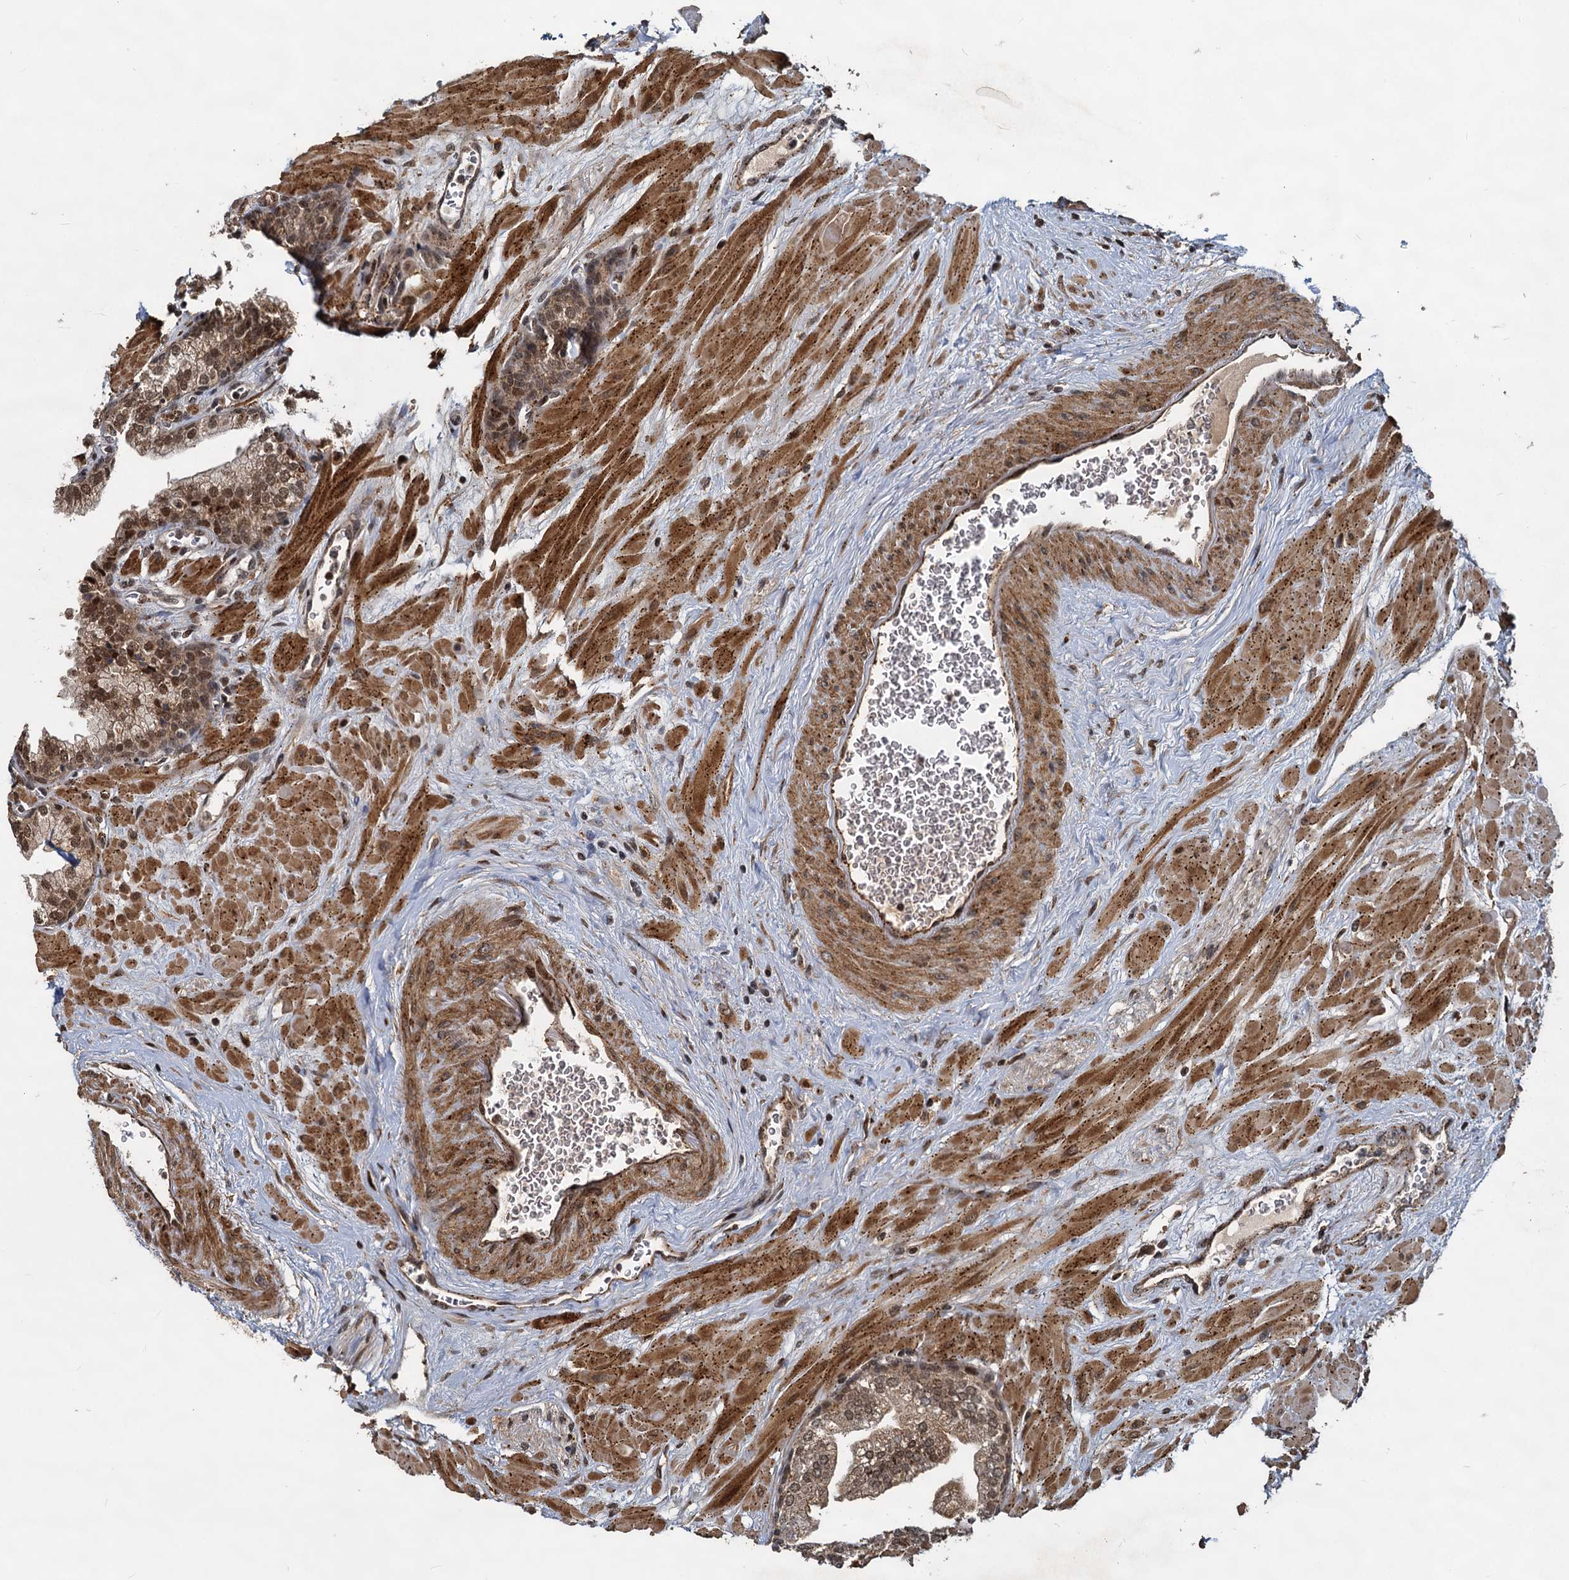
{"staining": {"intensity": "moderate", "quantity": ">75%", "location": "cytoplasmic/membranous,nuclear"}, "tissue": "prostate", "cell_type": "Glandular cells", "image_type": "normal", "snomed": [{"axis": "morphology", "description": "Normal tissue, NOS"}, {"axis": "topography", "description": "Prostate"}], "caption": "Protein positivity by immunohistochemistry (IHC) demonstrates moderate cytoplasmic/membranous,nuclear positivity in about >75% of glandular cells in benign prostate. Immunohistochemistry (ihc) stains the protein in brown and the nuclei are stained blue.", "gene": "TRIM23", "patient": {"sex": "male", "age": 60}}